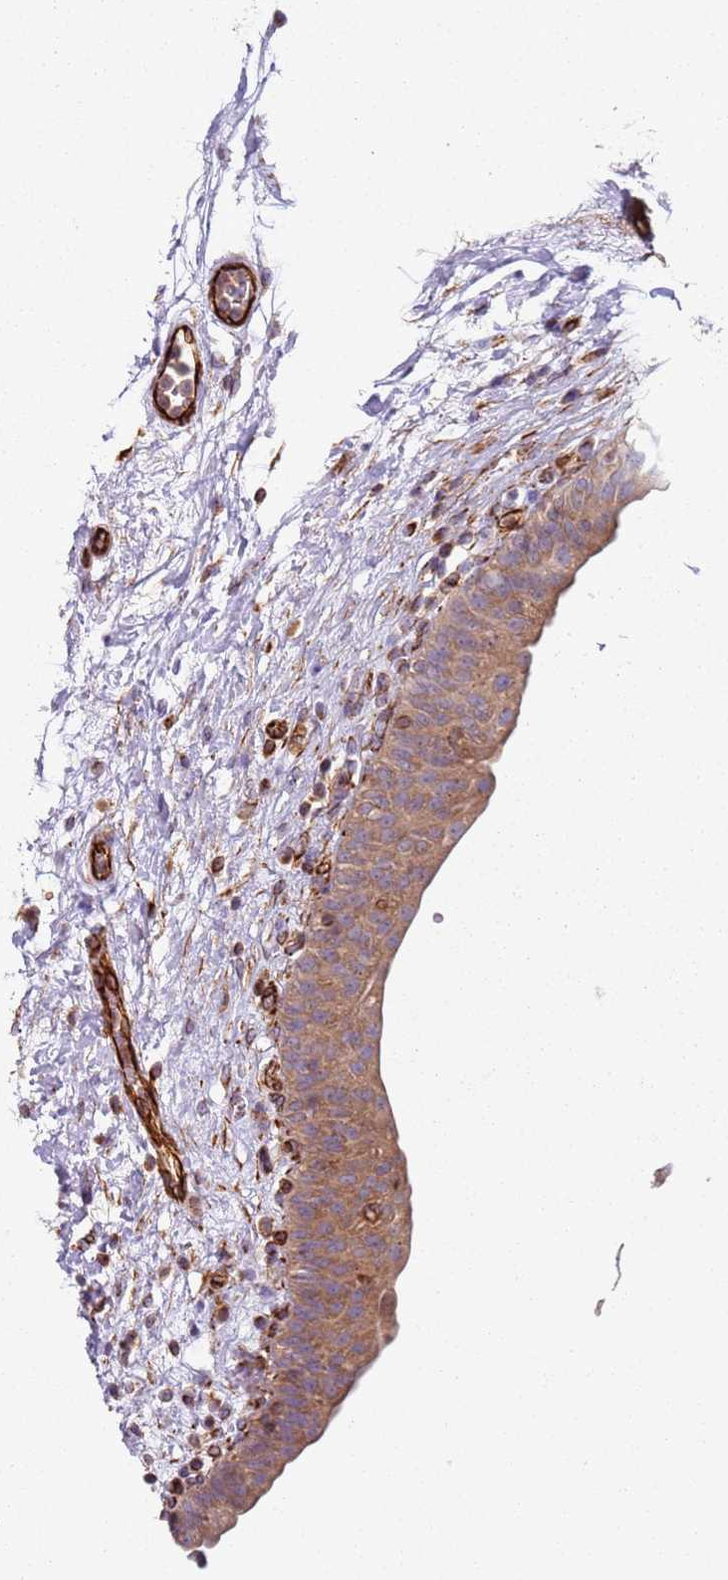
{"staining": {"intensity": "moderate", "quantity": ">75%", "location": "cytoplasmic/membranous"}, "tissue": "urinary bladder", "cell_type": "Urothelial cells", "image_type": "normal", "snomed": [{"axis": "morphology", "description": "Normal tissue, NOS"}, {"axis": "topography", "description": "Urinary bladder"}], "caption": "Brown immunohistochemical staining in normal human urinary bladder shows moderate cytoplasmic/membranous expression in about >75% of urothelial cells. Using DAB (3,3'-diaminobenzidine) (brown) and hematoxylin (blue) stains, captured at high magnification using brightfield microscopy.", "gene": "SNAPIN", "patient": {"sex": "male", "age": 83}}